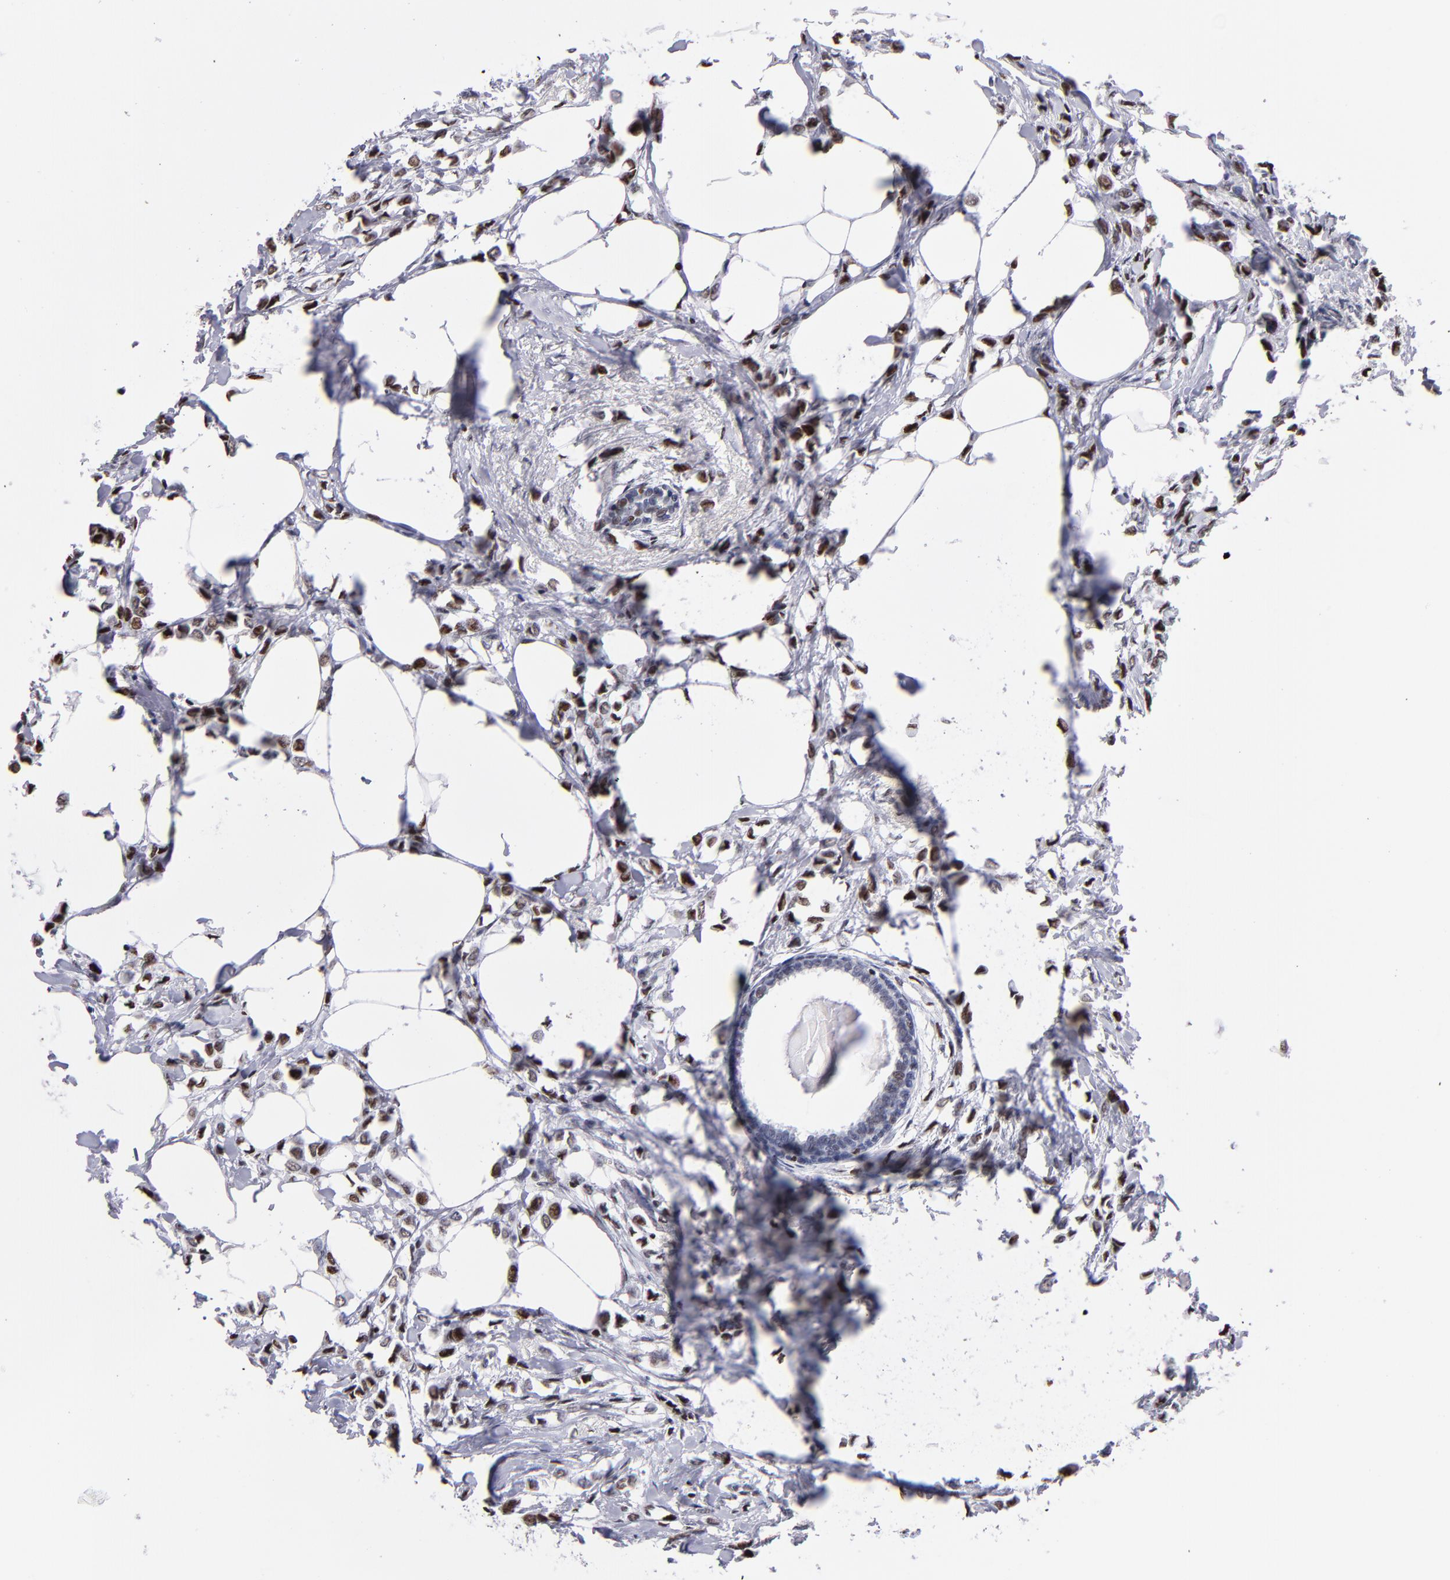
{"staining": {"intensity": "moderate", "quantity": "25%-75%", "location": "nuclear"}, "tissue": "breast cancer", "cell_type": "Tumor cells", "image_type": "cancer", "snomed": [{"axis": "morphology", "description": "Lobular carcinoma"}, {"axis": "topography", "description": "Breast"}], "caption": "Immunohistochemical staining of breast cancer (lobular carcinoma) displays moderate nuclear protein expression in approximately 25%-75% of tumor cells. (DAB (3,3'-diaminobenzidine) IHC, brown staining for protein, blue staining for nuclei).", "gene": "POLA1", "patient": {"sex": "female", "age": 51}}